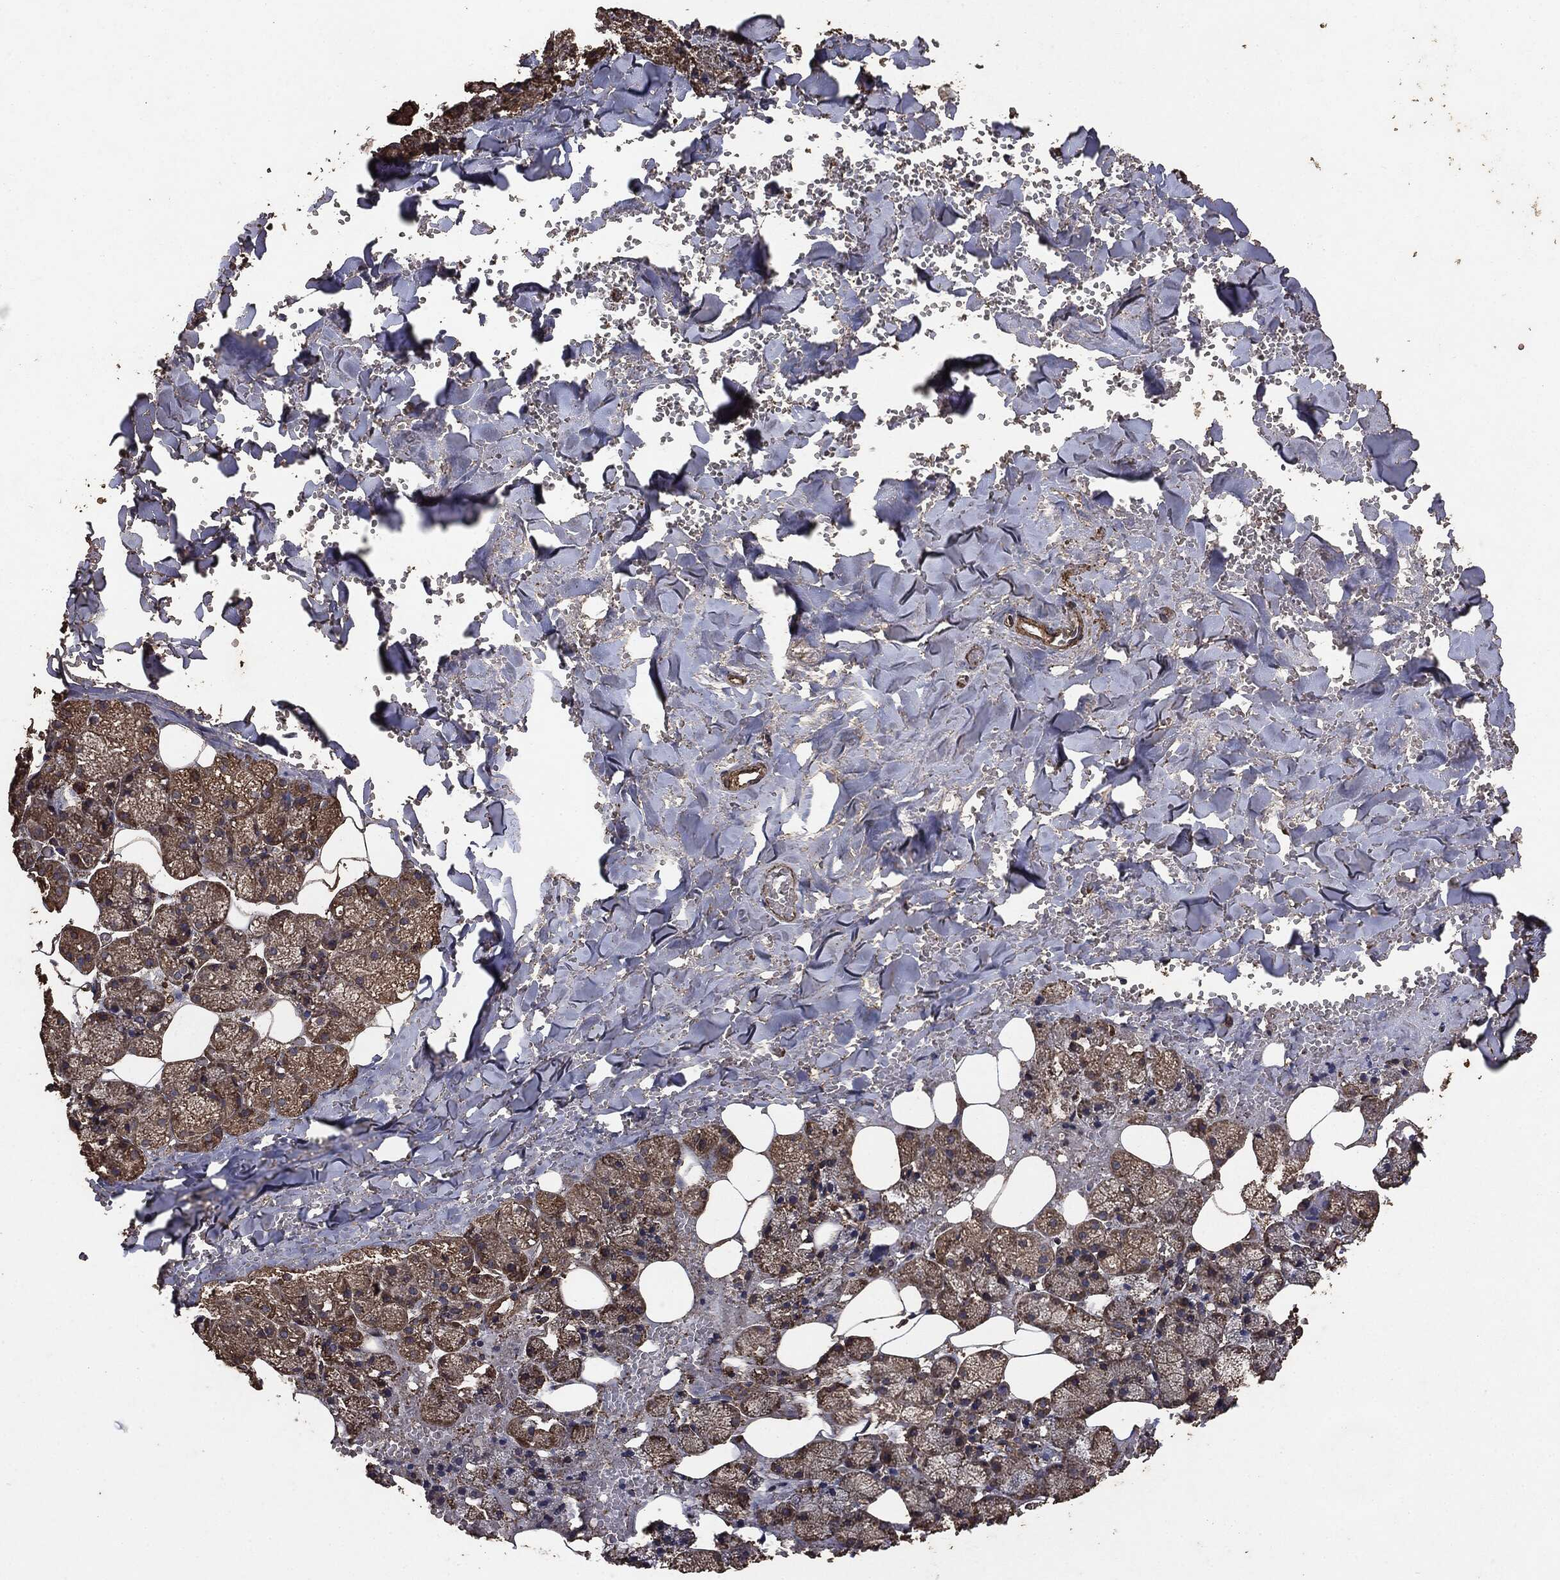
{"staining": {"intensity": "moderate", "quantity": ">75%", "location": "cytoplasmic/membranous"}, "tissue": "salivary gland", "cell_type": "Glandular cells", "image_type": "normal", "snomed": [{"axis": "morphology", "description": "Normal tissue, NOS"}, {"axis": "topography", "description": "Salivary gland"}], "caption": "About >75% of glandular cells in unremarkable human salivary gland show moderate cytoplasmic/membranous protein positivity as visualized by brown immunohistochemical staining.", "gene": "MTOR", "patient": {"sex": "male", "age": 38}}